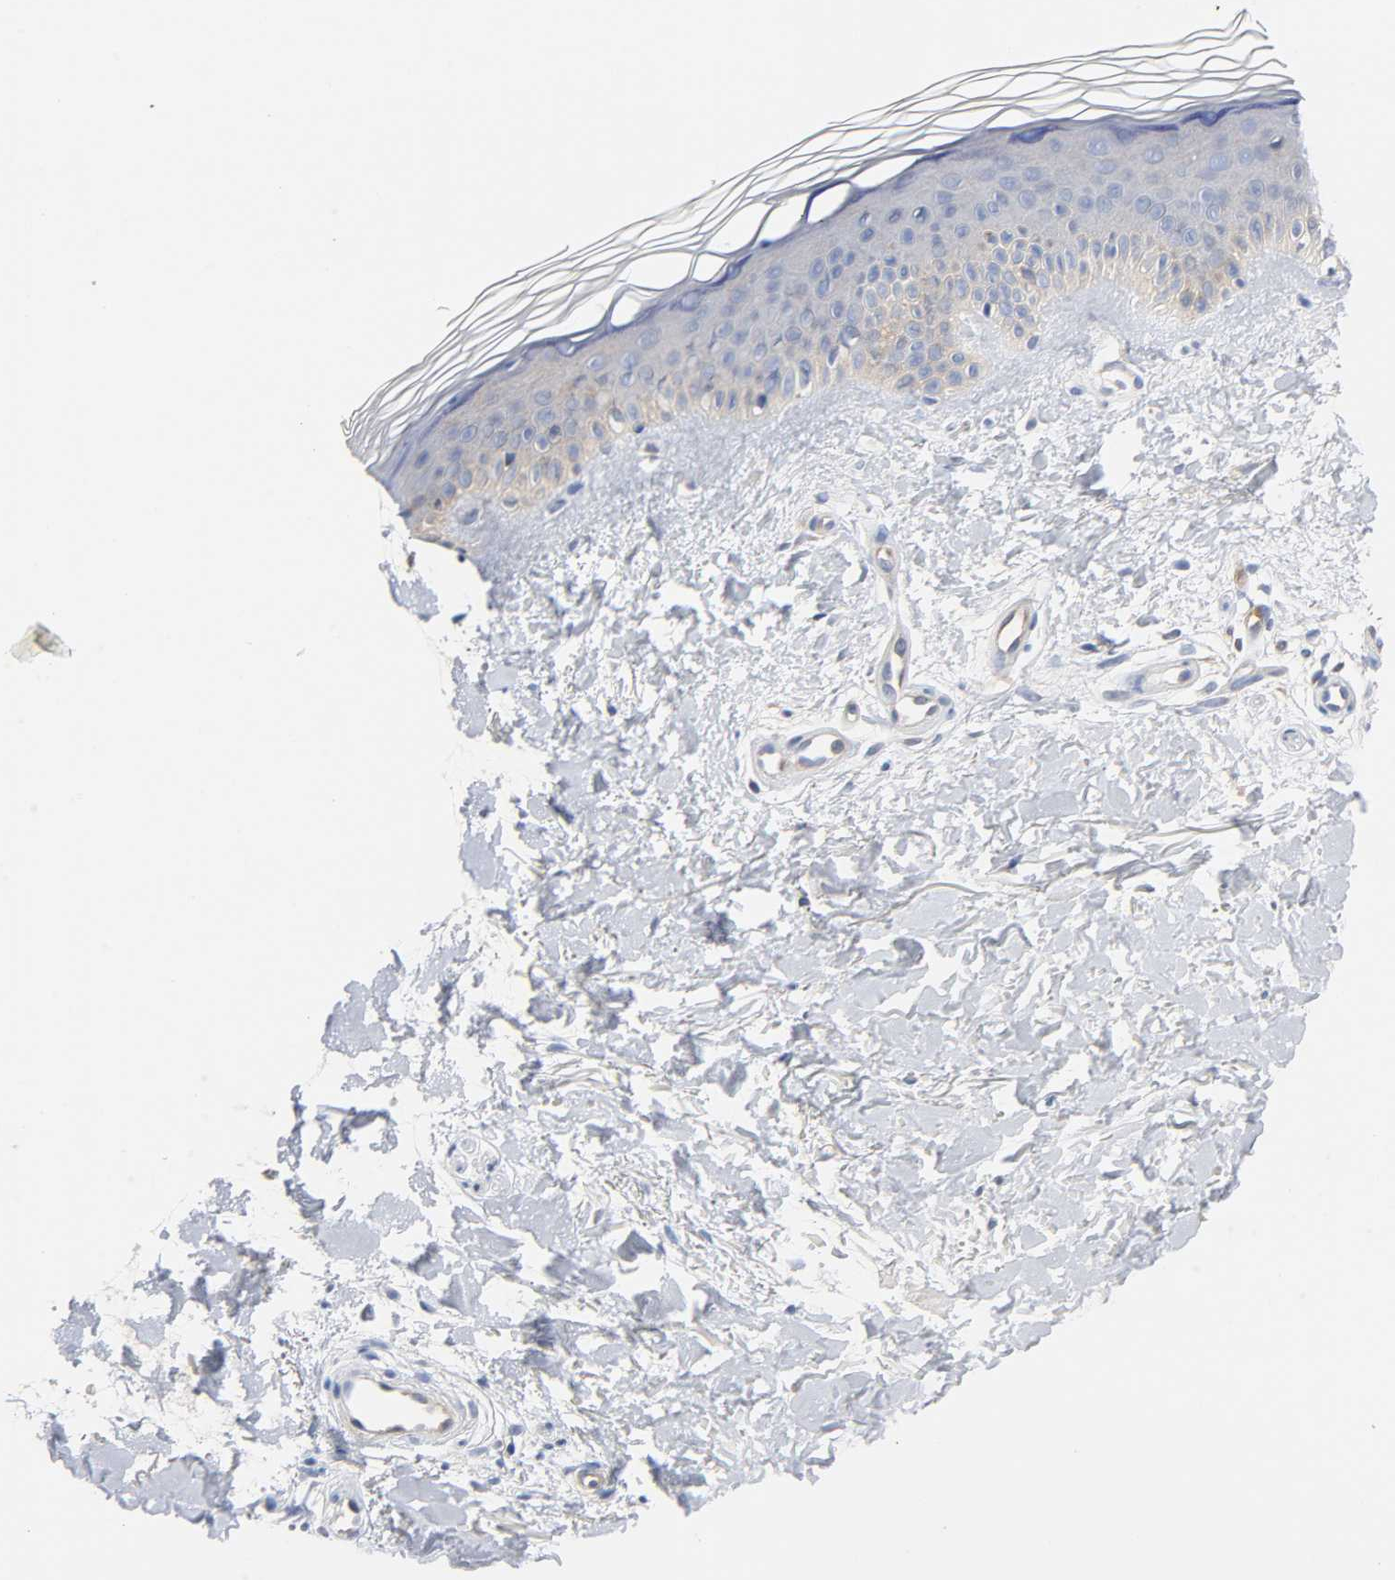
{"staining": {"intensity": "negative", "quantity": "none", "location": "none"}, "tissue": "skin", "cell_type": "Fibroblasts", "image_type": "normal", "snomed": [{"axis": "morphology", "description": "Normal tissue, NOS"}, {"axis": "topography", "description": "Skin"}], "caption": "Immunohistochemistry of benign human skin exhibits no staining in fibroblasts. (DAB immunohistochemistry (IHC) visualized using brightfield microscopy, high magnification).", "gene": "MALT1", "patient": {"sex": "female", "age": 19}}